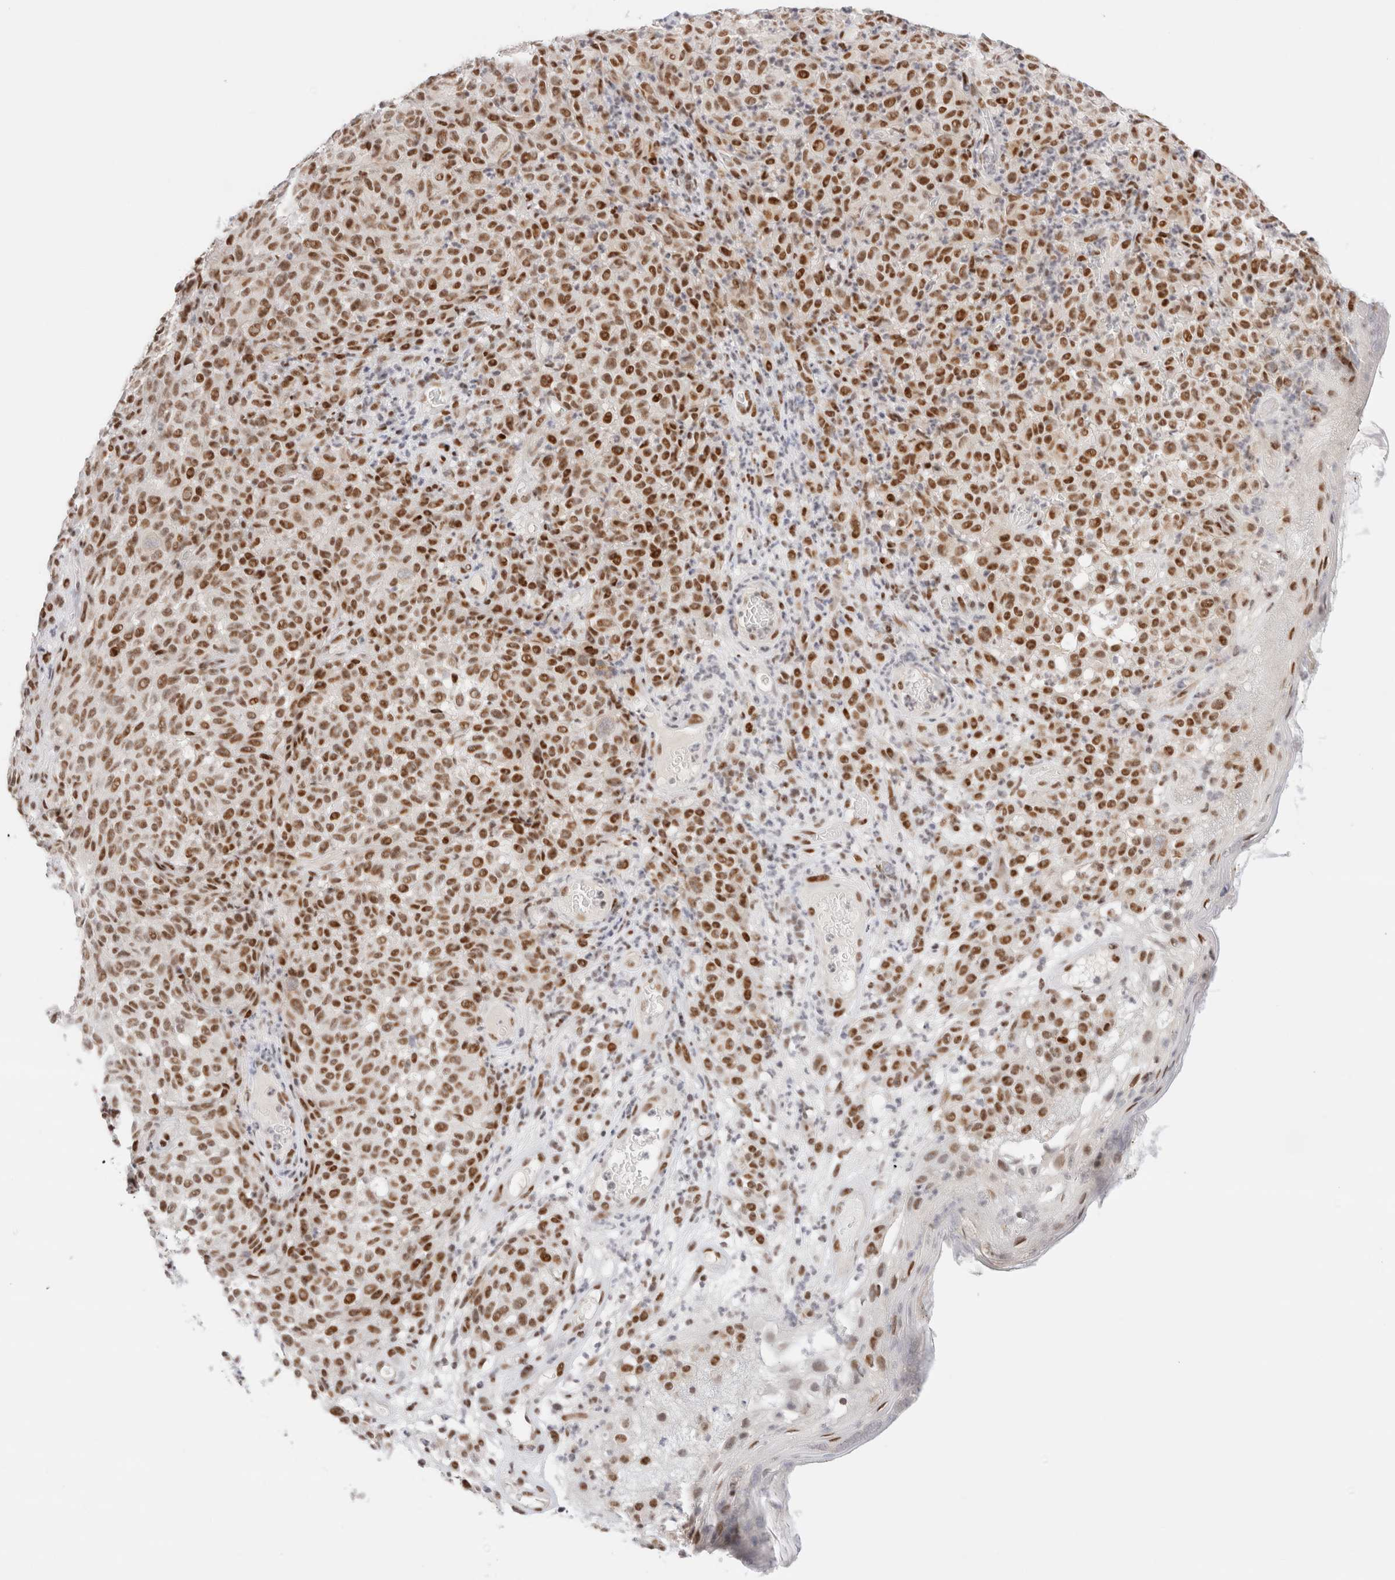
{"staining": {"intensity": "moderate", "quantity": ">75%", "location": "nuclear"}, "tissue": "melanoma", "cell_type": "Tumor cells", "image_type": "cancer", "snomed": [{"axis": "morphology", "description": "Malignant melanoma, NOS"}, {"axis": "topography", "description": "Skin"}], "caption": "Protein analysis of melanoma tissue demonstrates moderate nuclear expression in about >75% of tumor cells.", "gene": "ZNF282", "patient": {"sex": "female", "age": 82}}